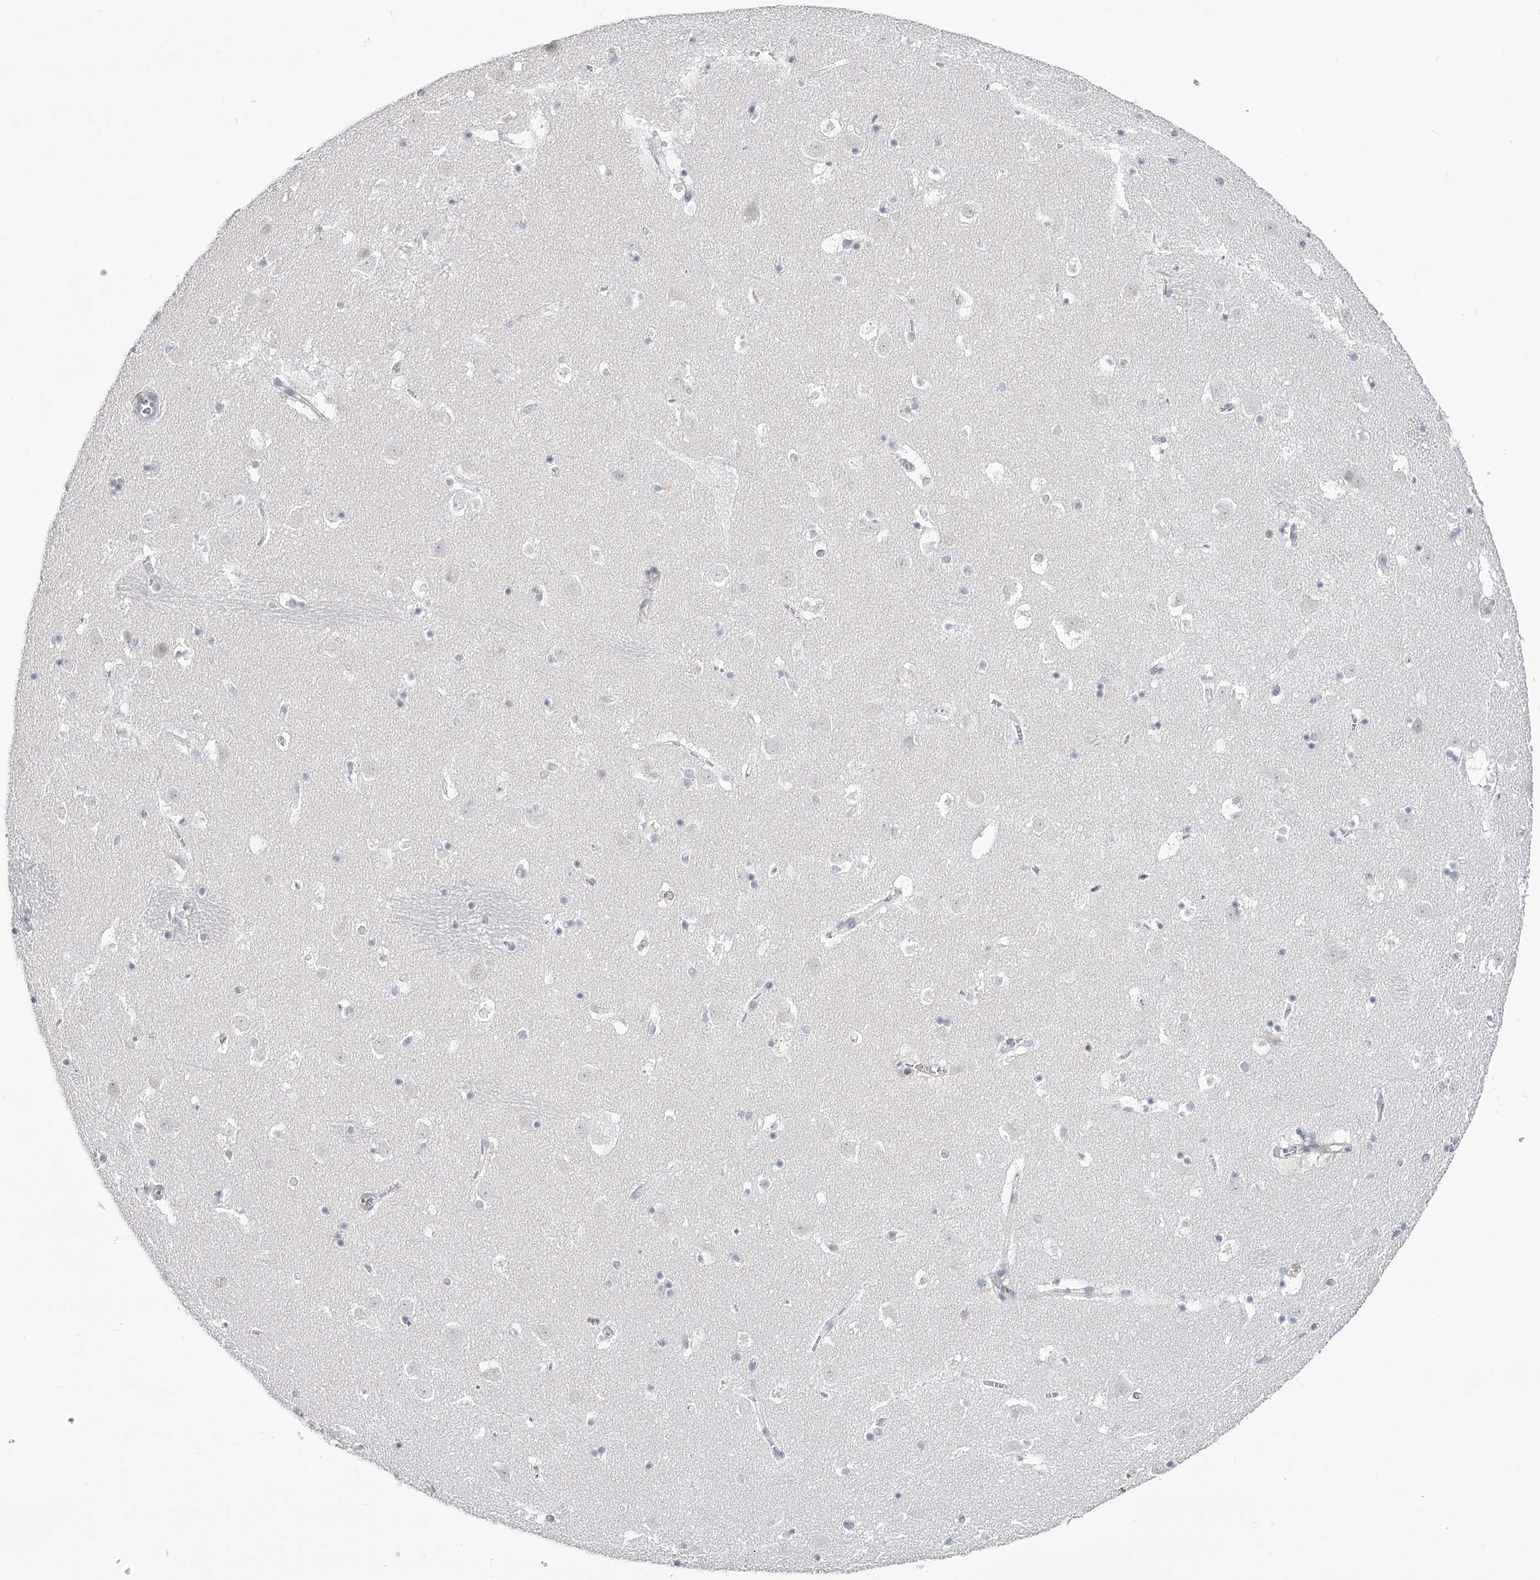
{"staining": {"intensity": "negative", "quantity": "none", "location": "none"}, "tissue": "caudate", "cell_type": "Glial cells", "image_type": "normal", "snomed": [{"axis": "morphology", "description": "Normal tissue, NOS"}, {"axis": "topography", "description": "Lateral ventricle wall"}], "caption": "Glial cells are negative for protein expression in benign human caudate. (DAB (3,3'-diaminobenzidine) IHC visualized using brightfield microscopy, high magnification).", "gene": "TMEM70", "patient": {"sex": "male", "age": 45}}